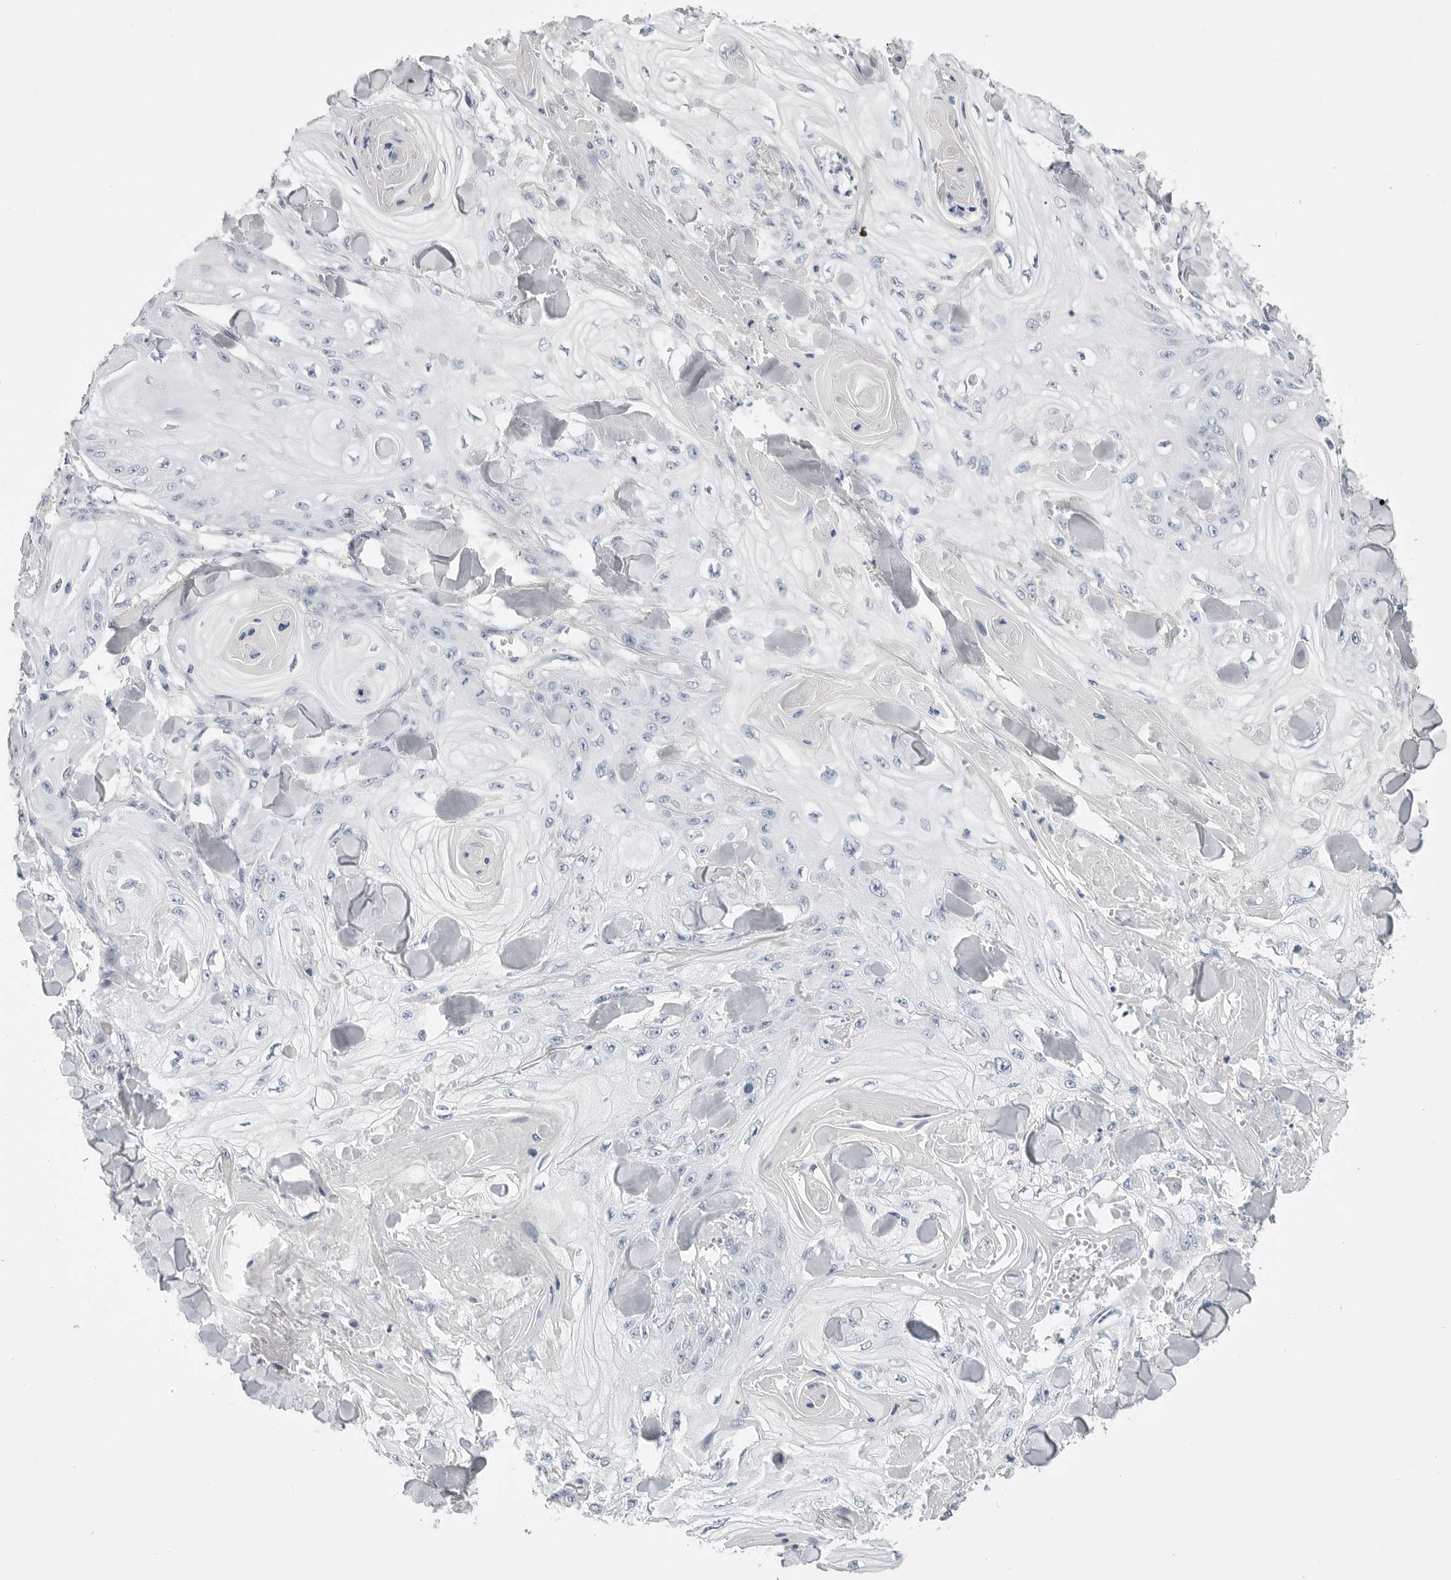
{"staining": {"intensity": "negative", "quantity": "none", "location": "none"}, "tissue": "skin cancer", "cell_type": "Tumor cells", "image_type": "cancer", "snomed": [{"axis": "morphology", "description": "Squamous cell carcinoma, NOS"}, {"axis": "topography", "description": "Skin"}], "caption": "This is a histopathology image of immunohistochemistry staining of skin squamous cell carcinoma, which shows no staining in tumor cells.", "gene": "PLN", "patient": {"sex": "male", "age": 74}}